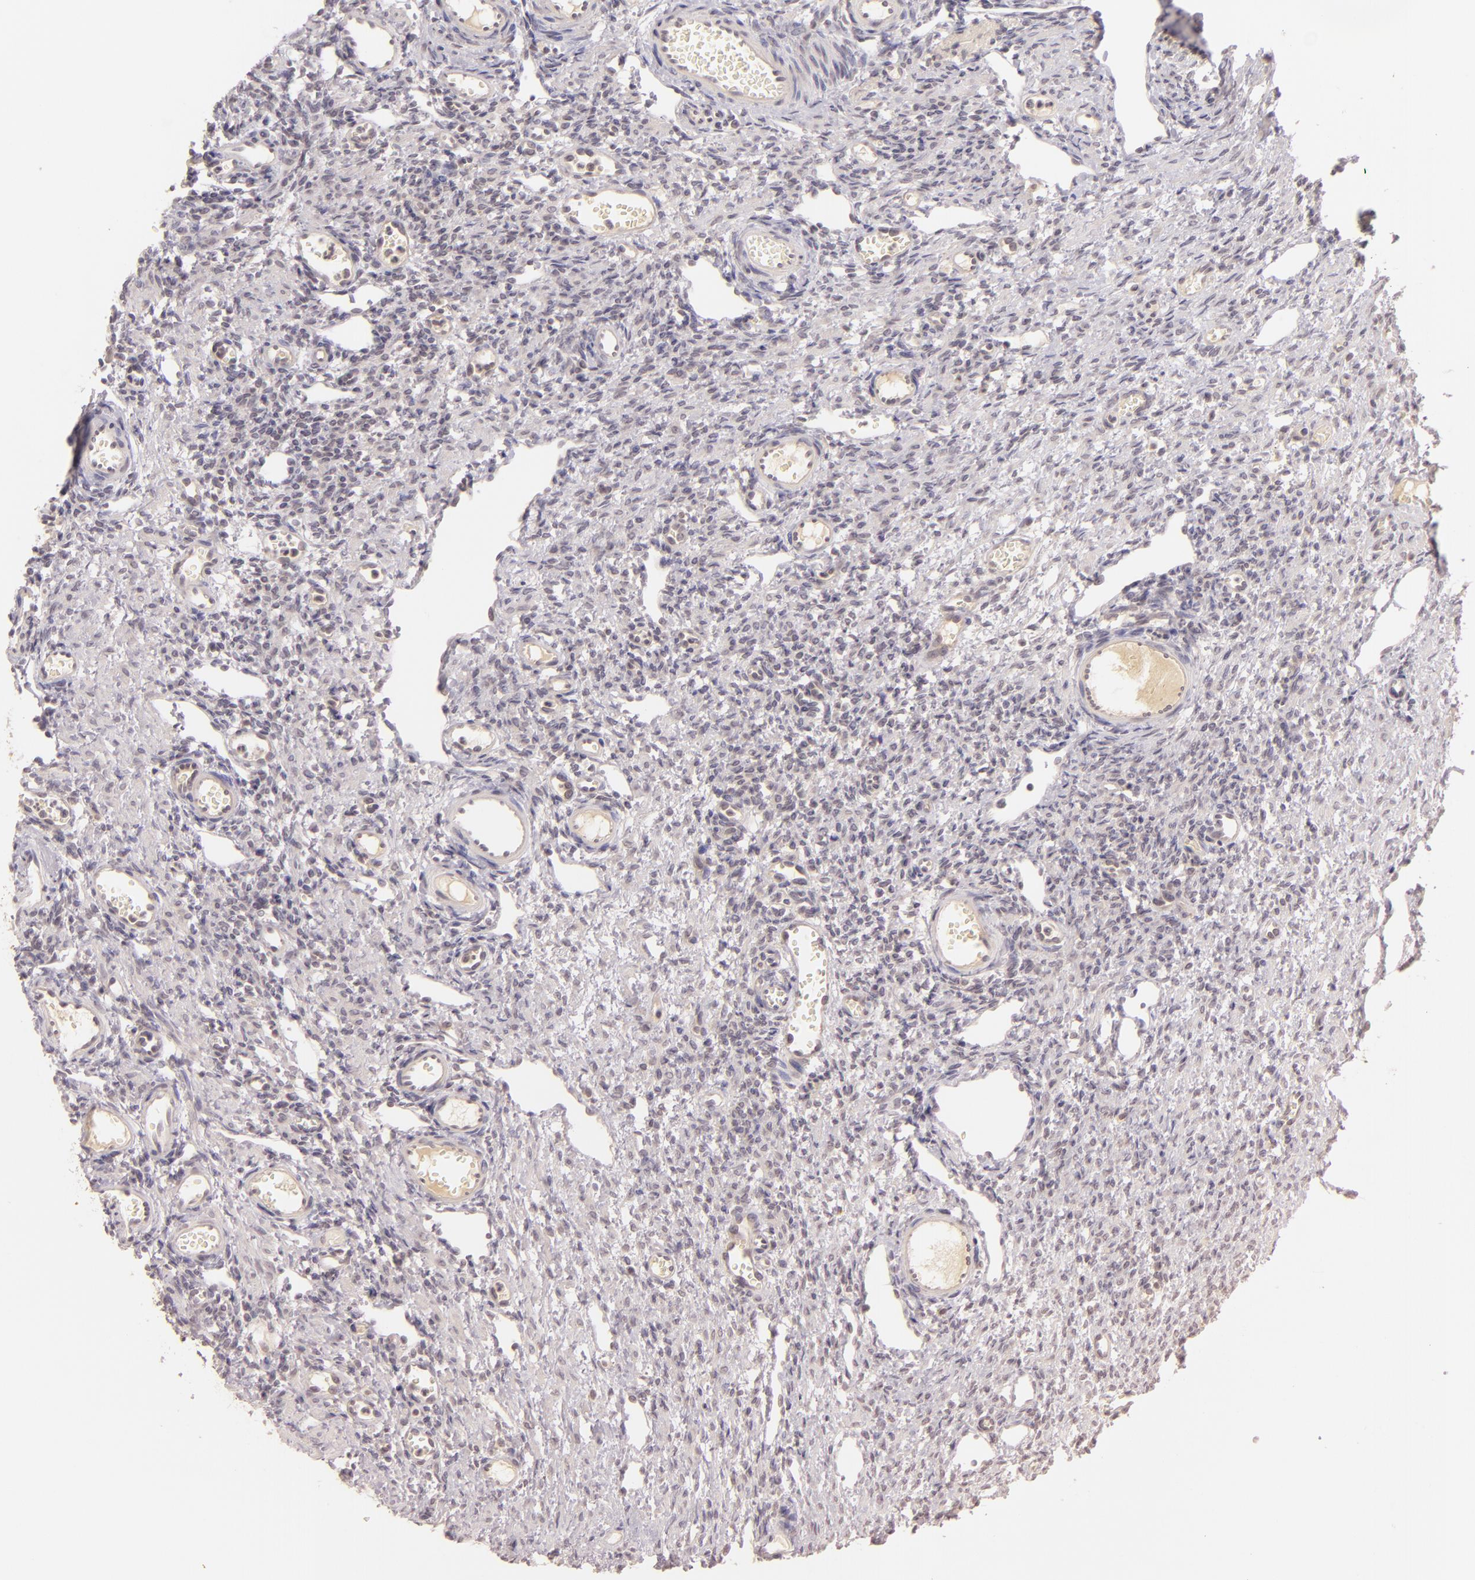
{"staining": {"intensity": "moderate", "quantity": ">75%", "location": "cytoplasmic/membranous"}, "tissue": "ovary", "cell_type": "Follicle cells", "image_type": "normal", "snomed": [{"axis": "morphology", "description": "Normal tissue, NOS"}, {"axis": "topography", "description": "Ovary"}], "caption": "A medium amount of moderate cytoplasmic/membranous staining is seen in about >75% of follicle cells in normal ovary. (Brightfield microscopy of DAB IHC at high magnification).", "gene": "CASP8", "patient": {"sex": "female", "age": 33}}